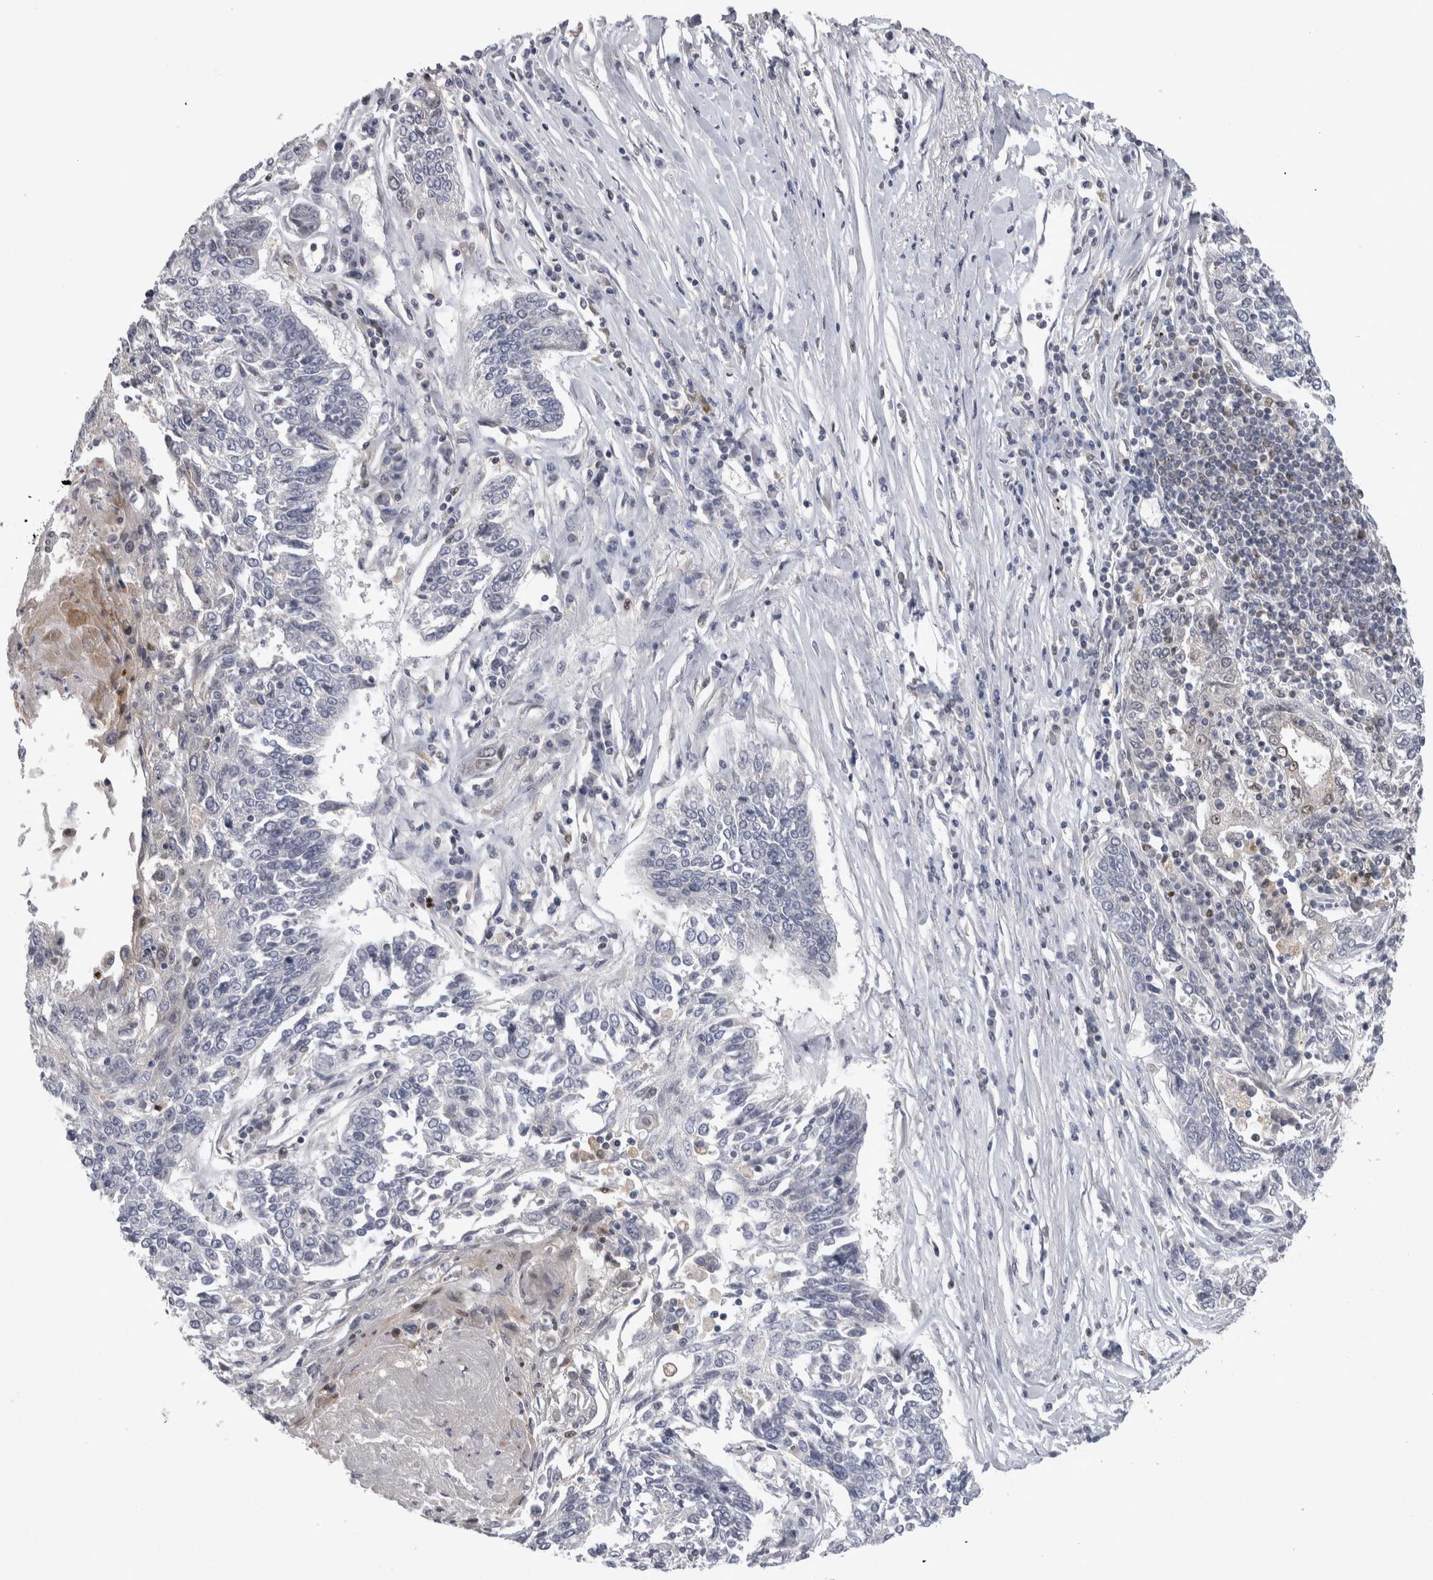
{"staining": {"intensity": "negative", "quantity": "none", "location": "none"}, "tissue": "lung cancer", "cell_type": "Tumor cells", "image_type": "cancer", "snomed": [{"axis": "morphology", "description": "Normal tissue, NOS"}, {"axis": "morphology", "description": "Squamous cell carcinoma, NOS"}, {"axis": "topography", "description": "Cartilage tissue"}, {"axis": "topography", "description": "Bronchus"}, {"axis": "topography", "description": "Lung"}], "caption": "A high-resolution photomicrograph shows IHC staining of lung squamous cell carcinoma, which reveals no significant expression in tumor cells.", "gene": "NFKB2", "patient": {"sex": "female", "age": 49}}